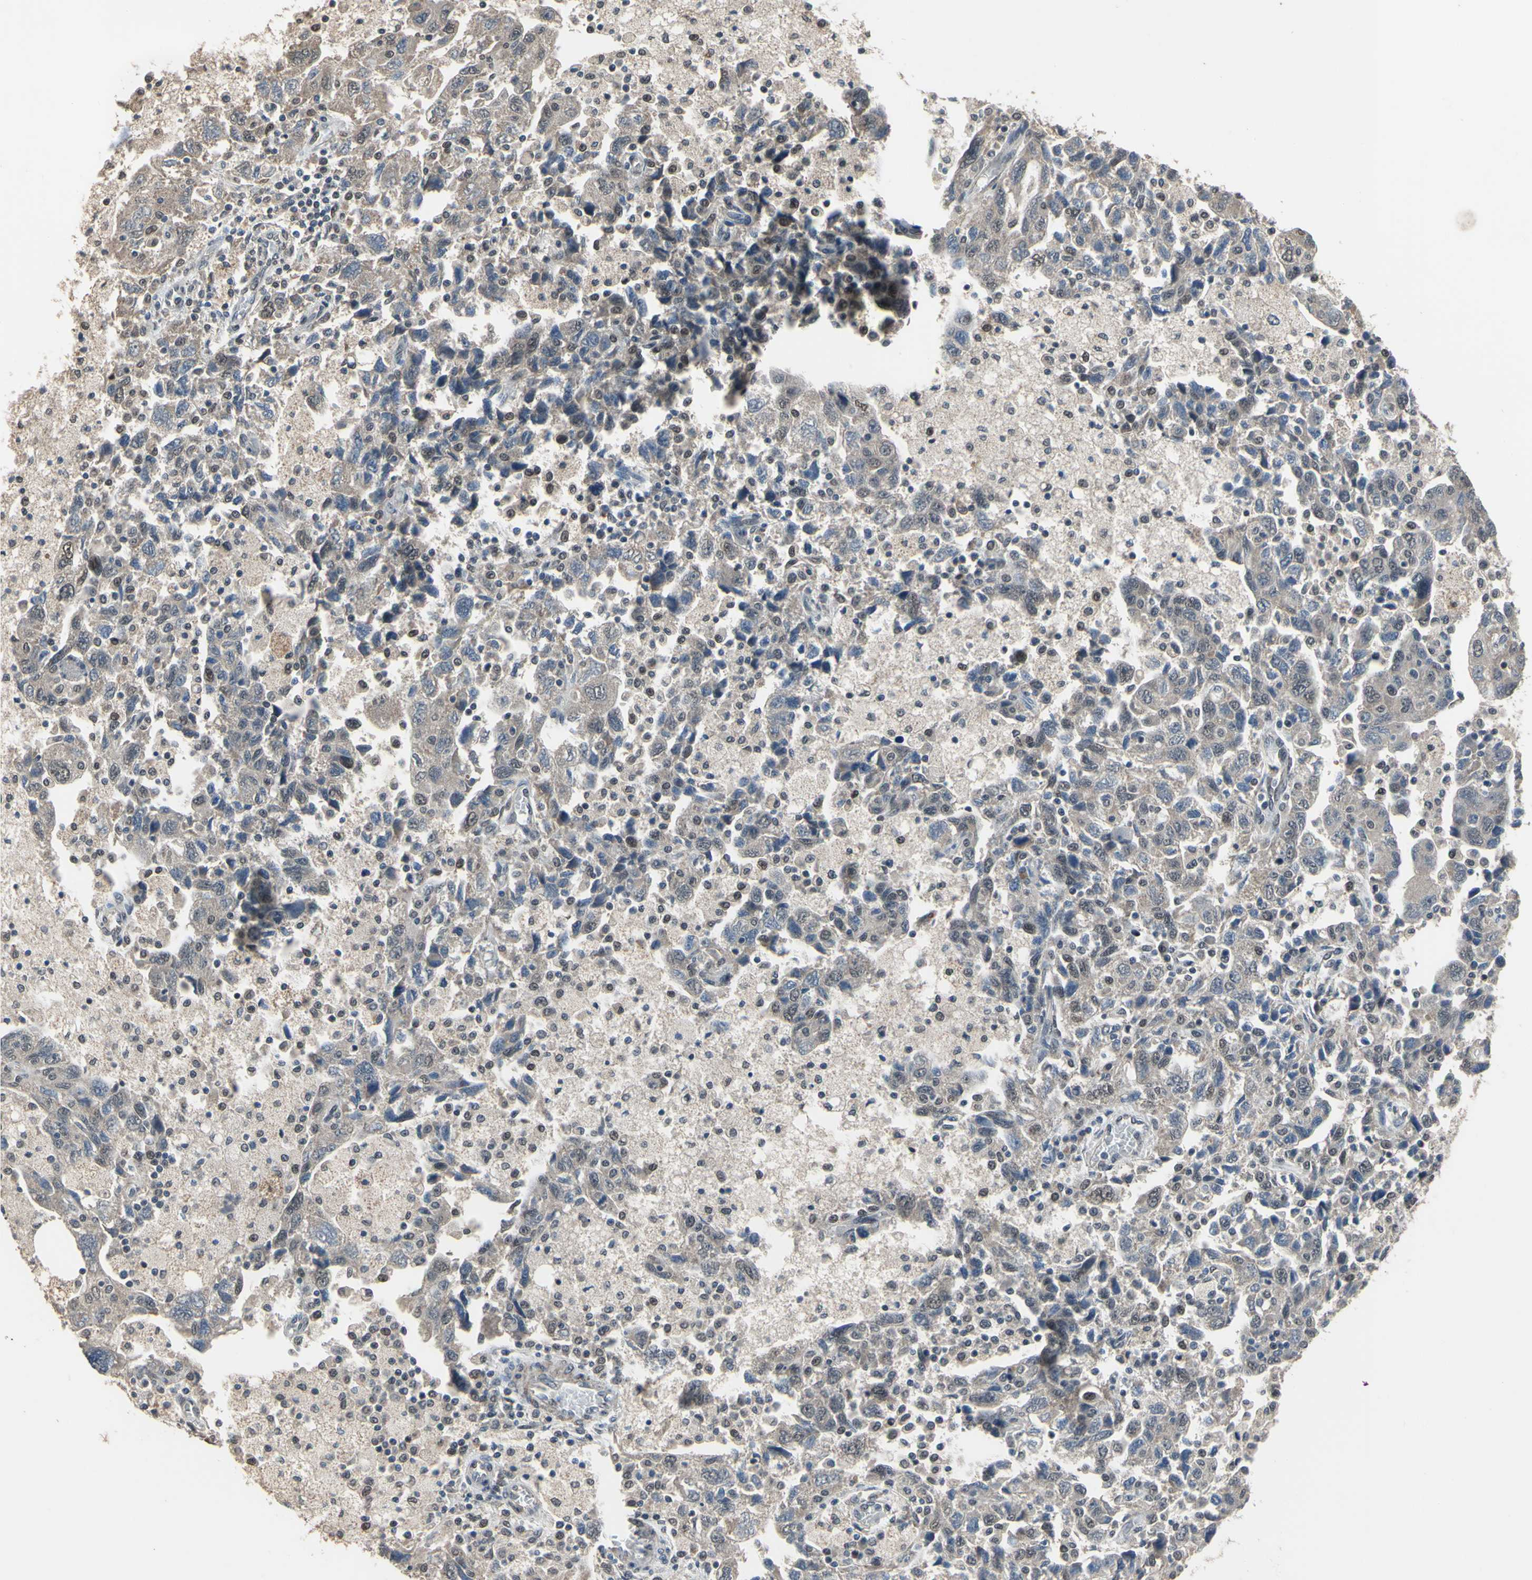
{"staining": {"intensity": "negative", "quantity": "none", "location": "none"}, "tissue": "ovarian cancer", "cell_type": "Tumor cells", "image_type": "cancer", "snomed": [{"axis": "morphology", "description": "Carcinoma, NOS"}, {"axis": "morphology", "description": "Cystadenocarcinoma, serous, NOS"}, {"axis": "topography", "description": "Ovary"}], "caption": "This is an immunohistochemistry (IHC) histopathology image of carcinoma (ovarian). There is no staining in tumor cells.", "gene": "ZNF174", "patient": {"sex": "female", "age": 69}}